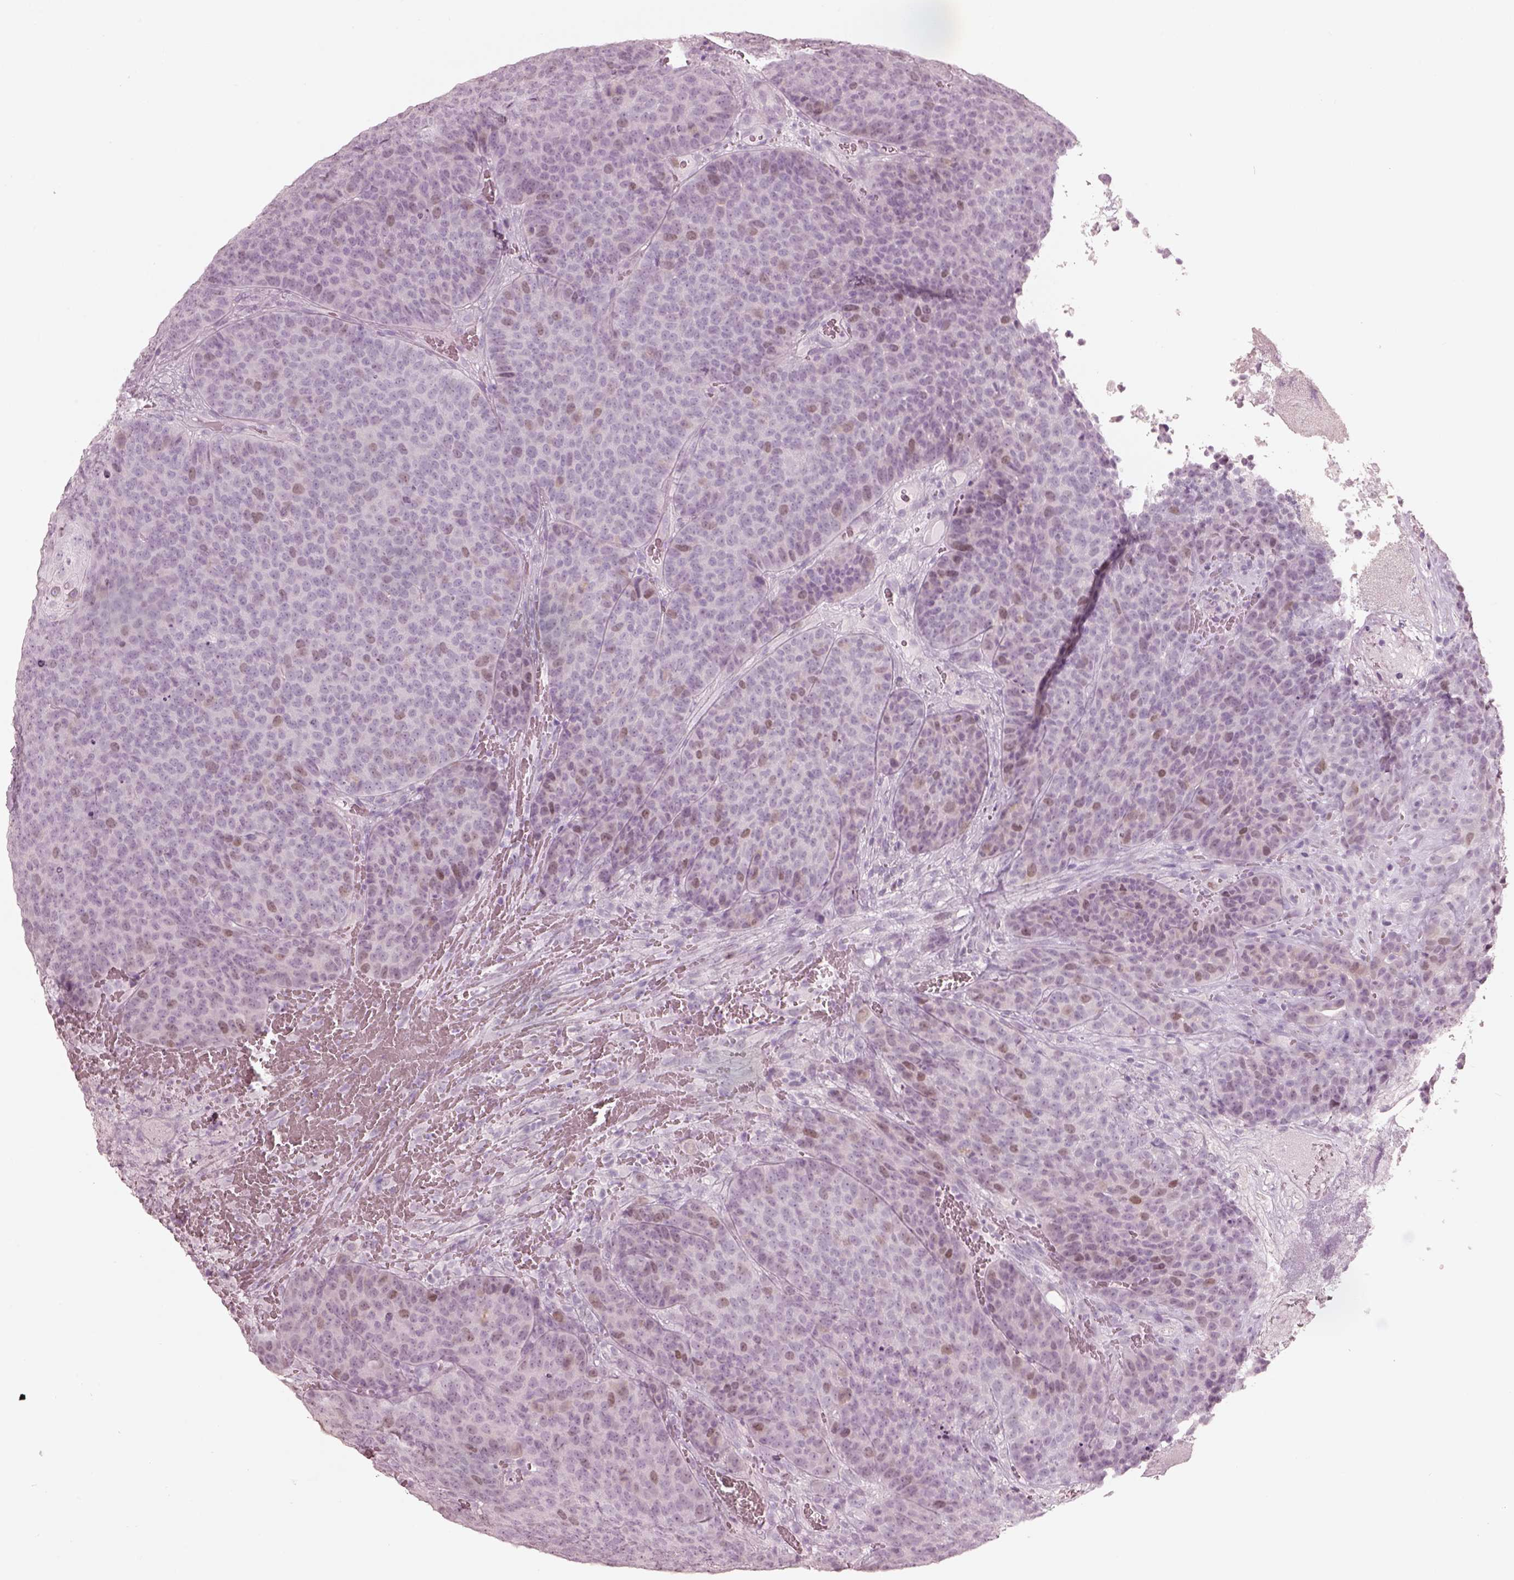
{"staining": {"intensity": "negative", "quantity": "none", "location": "none"}, "tissue": "urothelial cancer", "cell_type": "Tumor cells", "image_type": "cancer", "snomed": [{"axis": "morphology", "description": "Urothelial carcinoma, Low grade"}, {"axis": "topography", "description": "Urinary bladder"}], "caption": "The immunohistochemistry (IHC) photomicrograph has no significant staining in tumor cells of urothelial cancer tissue.", "gene": "KRTAP24-1", "patient": {"sex": "female", "age": 62}}